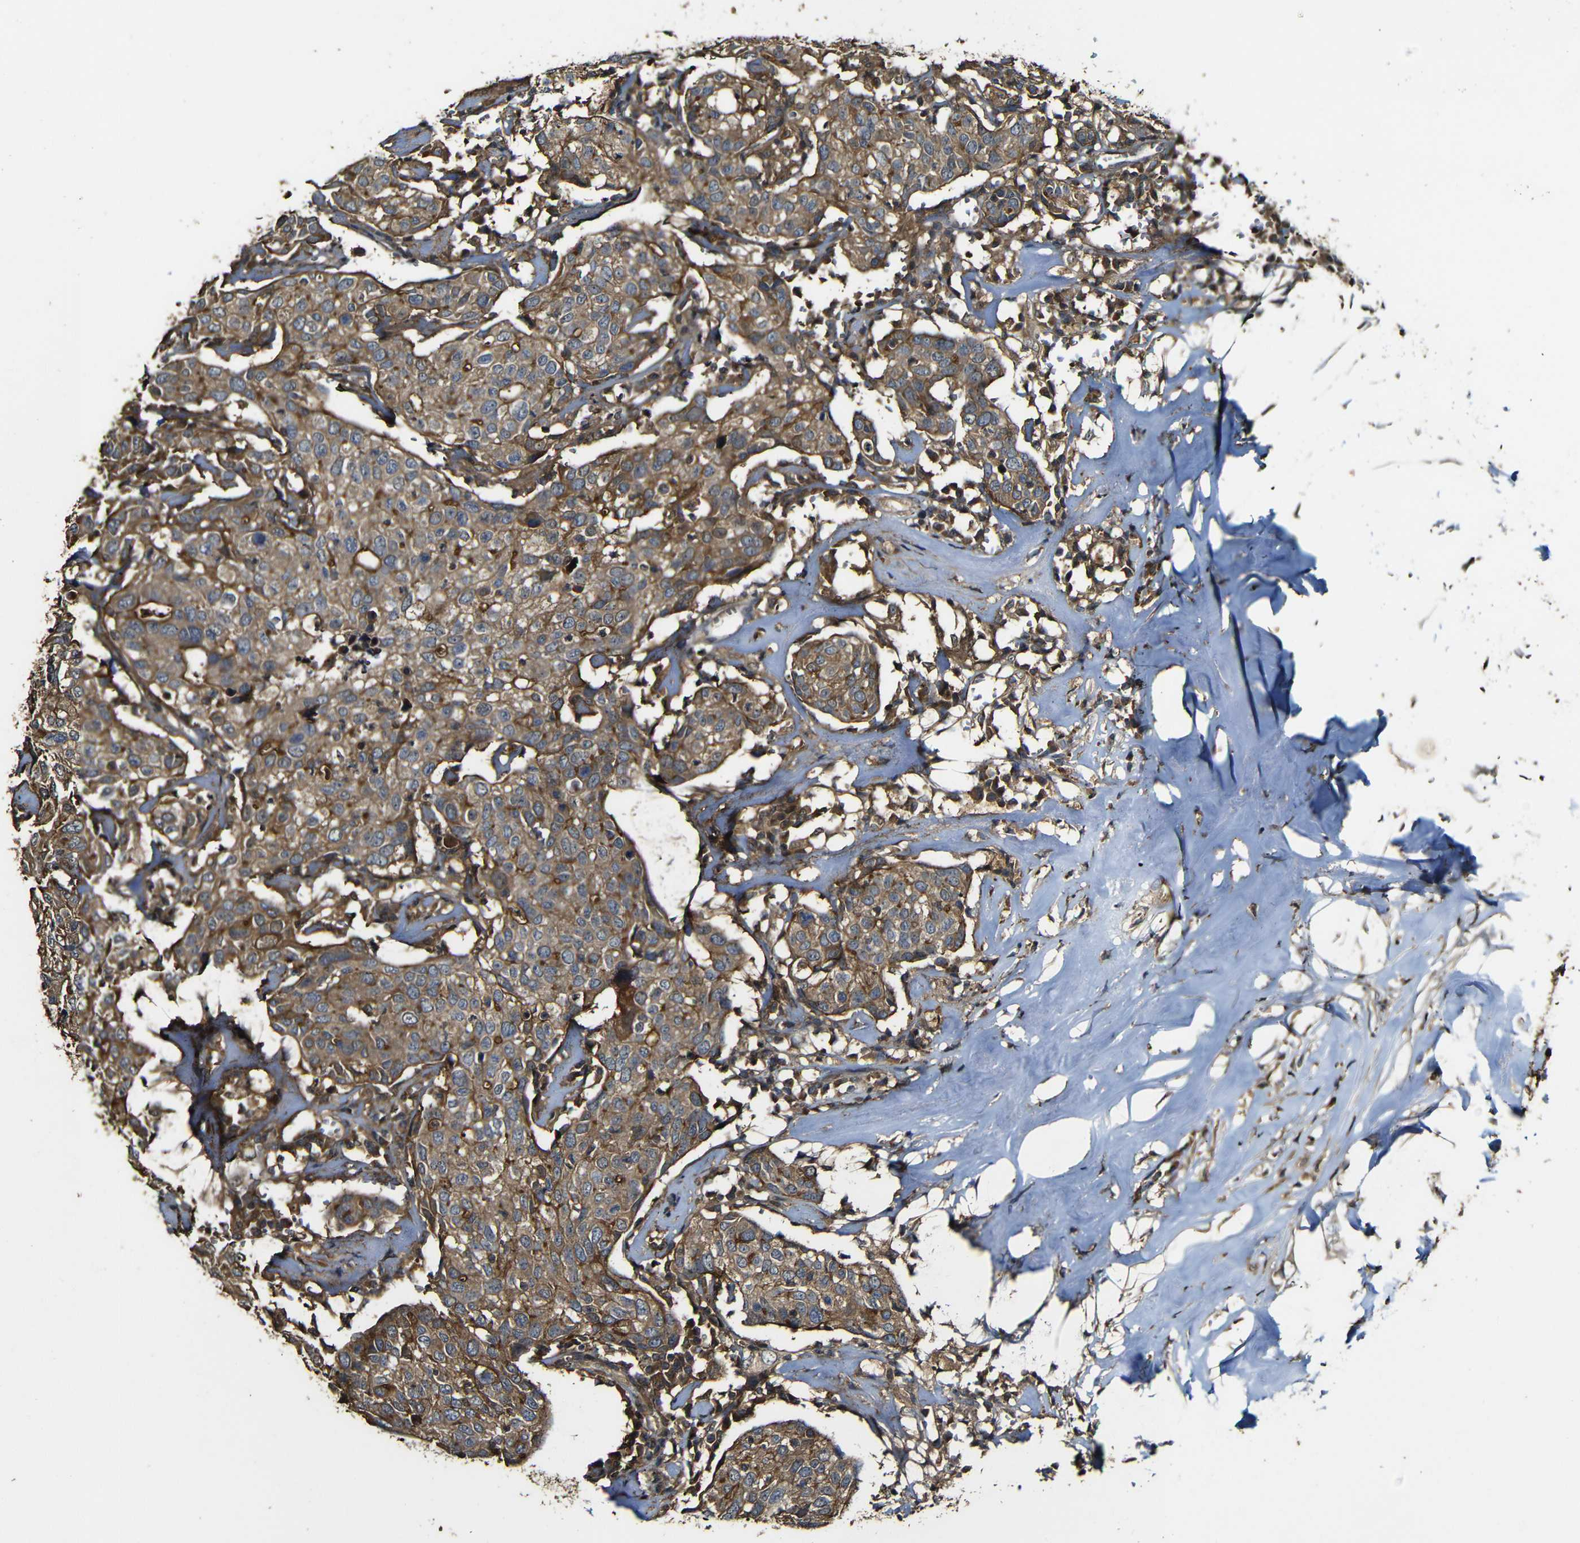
{"staining": {"intensity": "strong", "quantity": ">75%", "location": "cytoplasmic/membranous"}, "tissue": "head and neck cancer", "cell_type": "Tumor cells", "image_type": "cancer", "snomed": [{"axis": "morphology", "description": "Adenocarcinoma, NOS"}, {"axis": "topography", "description": "Salivary gland"}, {"axis": "topography", "description": "Head-Neck"}], "caption": "IHC micrograph of human adenocarcinoma (head and neck) stained for a protein (brown), which reveals high levels of strong cytoplasmic/membranous staining in approximately >75% of tumor cells.", "gene": "CASP8", "patient": {"sex": "female", "age": 65}}